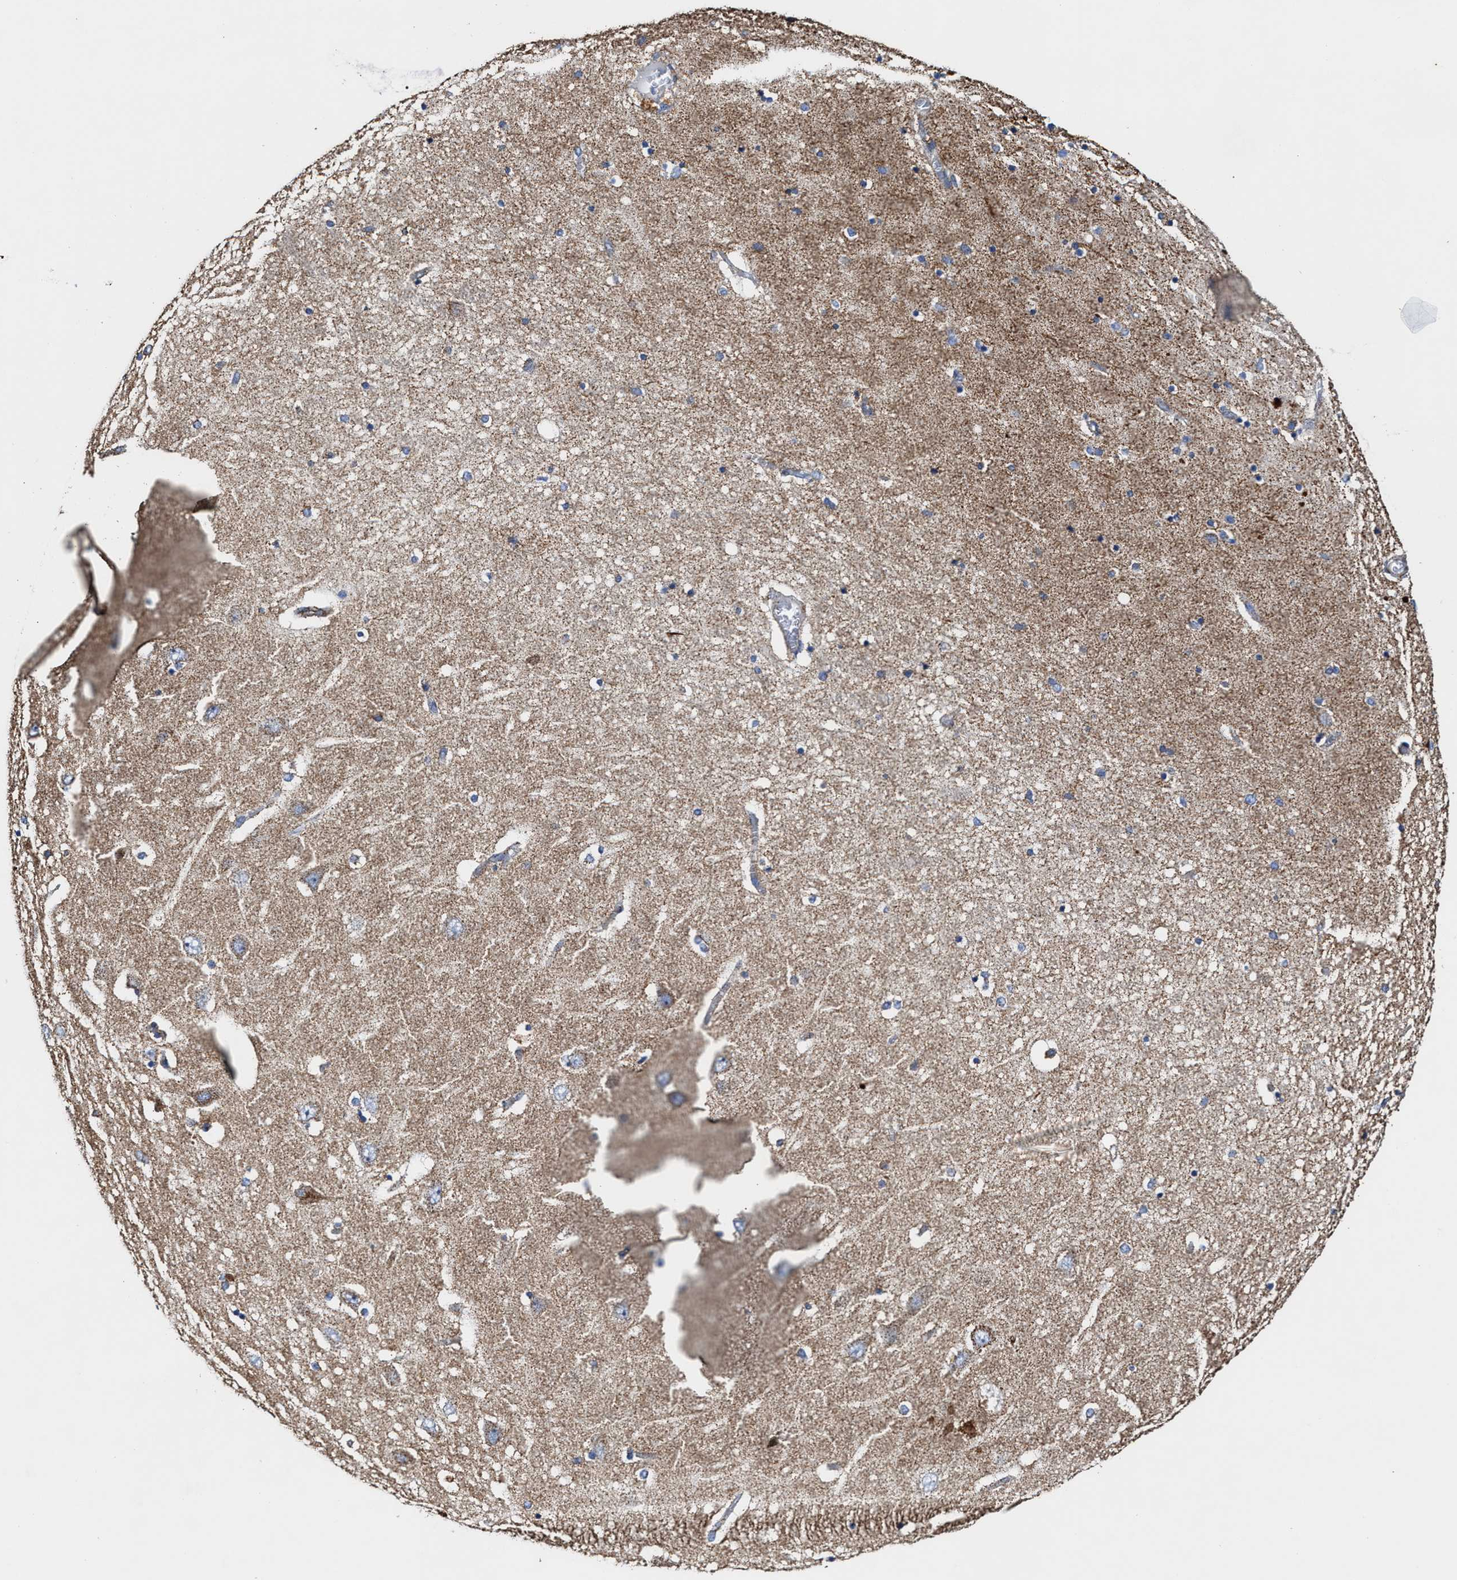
{"staining": {"intensity": "negative", "quantity": "none", "location": "none"}, "tissue": "hippocampus", "cell_type": "Glial cells", "image_type": "normal", "snomed": [{"axis": "morphology", "description": "Normal tissue, NOS"}, {"axis": "topography", "description": "Hippocampus"}], "caption": "Immunohistochemistry (IHC) photomicrograph of benign hippocampus: hippocampus stained with DAB displays no significant protein positivity in glial cells.", "gene": "MECR", "patient": {"sex": "female", "age": 54}}